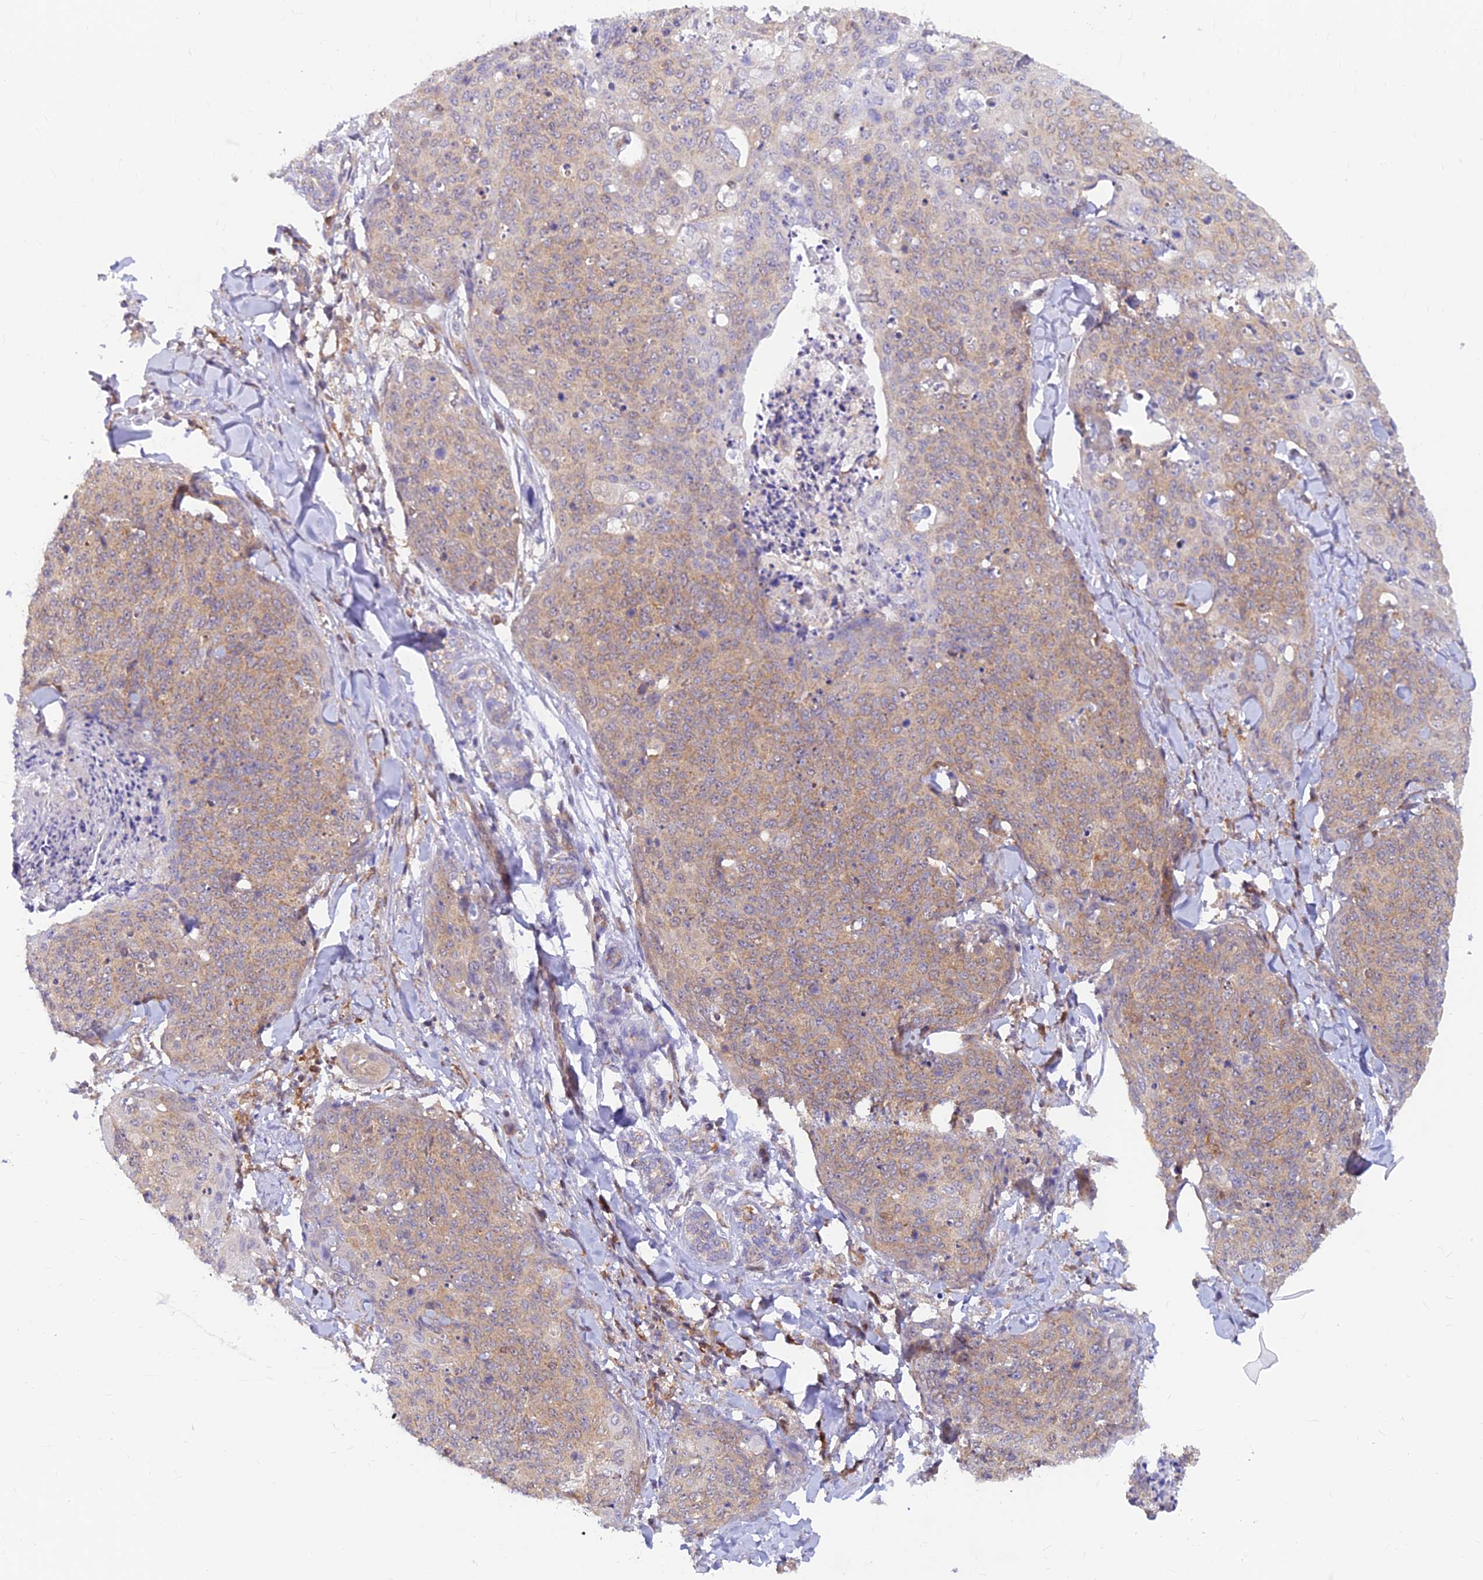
{"staining": {"intensity": "weak", "quantity": ">75%", "location": "cytoplasmic/membranous"}, "tissue": "skin cancer", "cell_type": "Tumor cells", "image_type": "cancer", "snomed": [{"axis": "morphology", "description": "Squamous cell carcinoma, NOS"}, {"axis": "topography", "description": "Skin"}, {"axis": "topography", "description": "Vulva"}], "caption": "The photomicrograph exhibits staining of squamous cell carcinoma (skin), revealing weak cytoplasmic/membranous protein staining (brown color) within tumor cells.", "gene": "LYSMD2", "patient": {"sex": "female", "age": 85}}